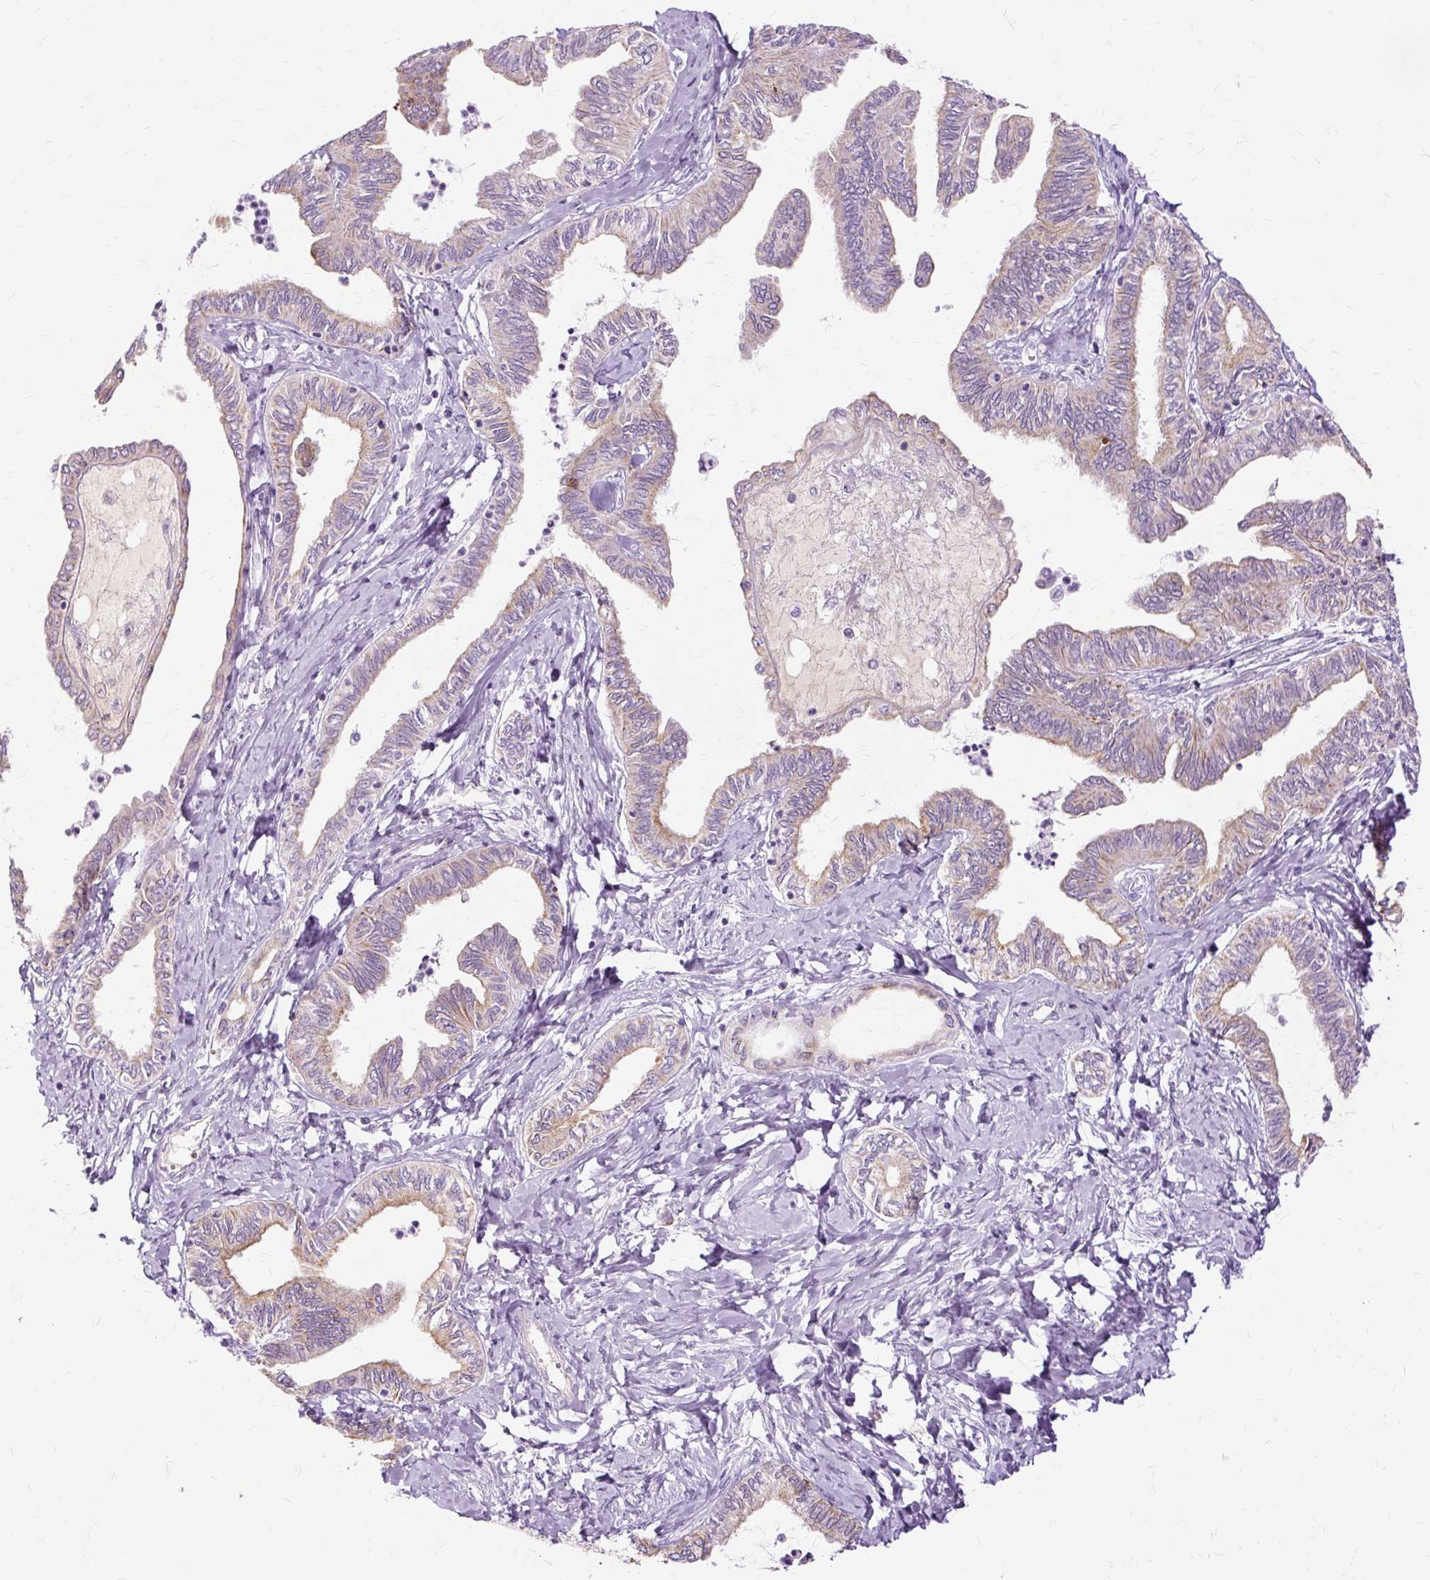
{"staining": {"intensity": "moderate", "quantity": "<25%", "location": "cytoplasmic/membranous"}, "tissue": "ovarian cancer", "cell_type": "Tumor cells", "image_type": "cancer", "snomed": [{"axis": "morphology", "description": "Carcinoma, endometroid"}, {"axis": "topography", "description": "Ovary"}], "caption": "Immunohistochemistry photomicrograph of ovarian cancer (endometroid carcinoma) stained for a protein (brown), which reveals low levels of moderate cytoplasmic/membranous staining in approximately <25% of tumor cells.", "gene": "DCTN4", "patient": {"sex": "female", "age": 70}}